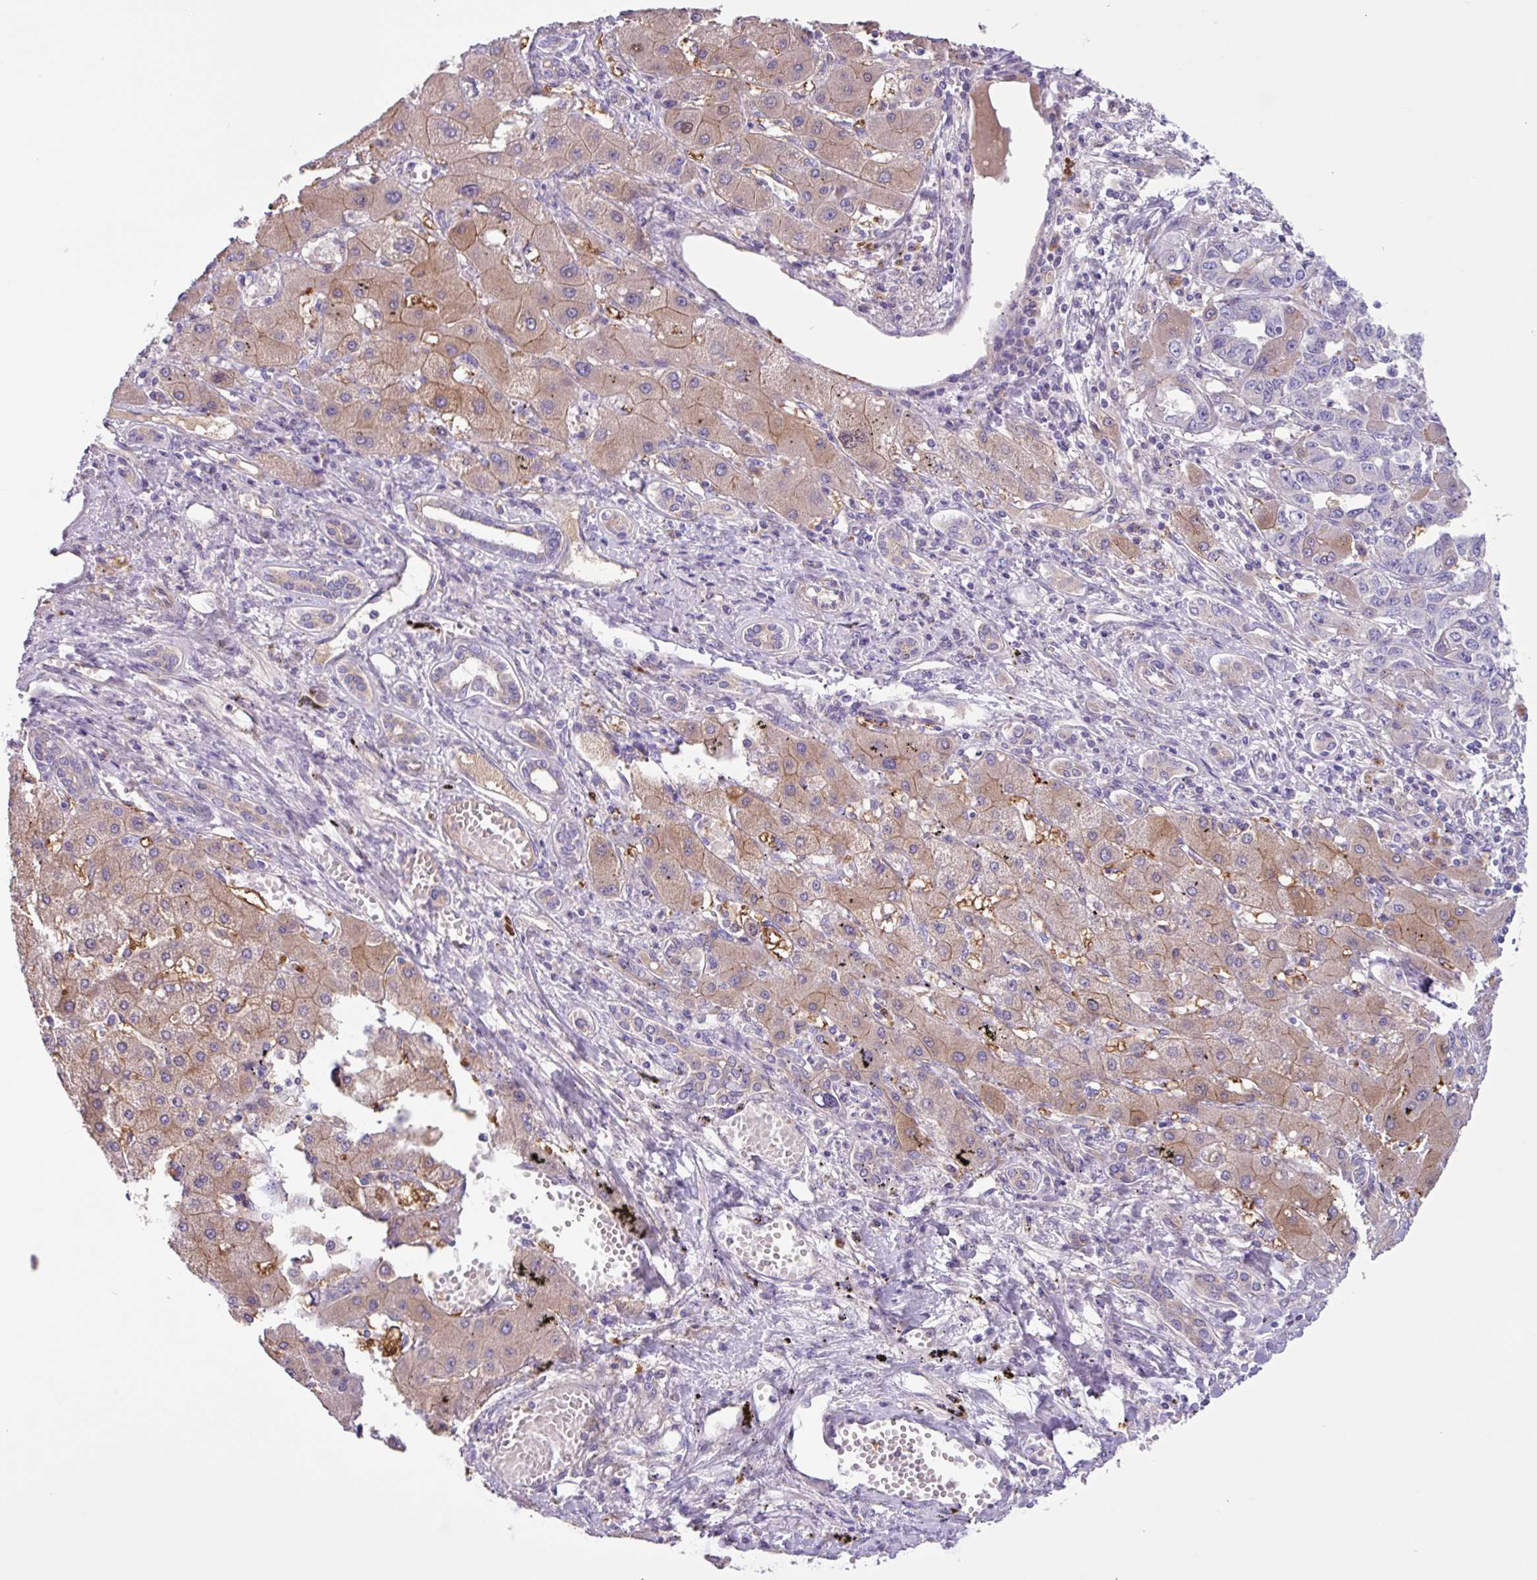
{"staining": {"intensity": "negative", "quantity": "none", "location": "none"}, "tissue": "liver cancer", "cell_type": "Tumor cells", "image_type": "cancer", "snomed": [{"axis": "morphology", "description": "Cholangiocarcinoma"}, {"axis": "topography", "description": "Liver"}], "caption": "A micrograph of human liver cancer is negative for staining in tumor cells. (DAB IHC, high magnification).", "gene": "MRM2", "patient": {"sex": "male", "age": 59}}